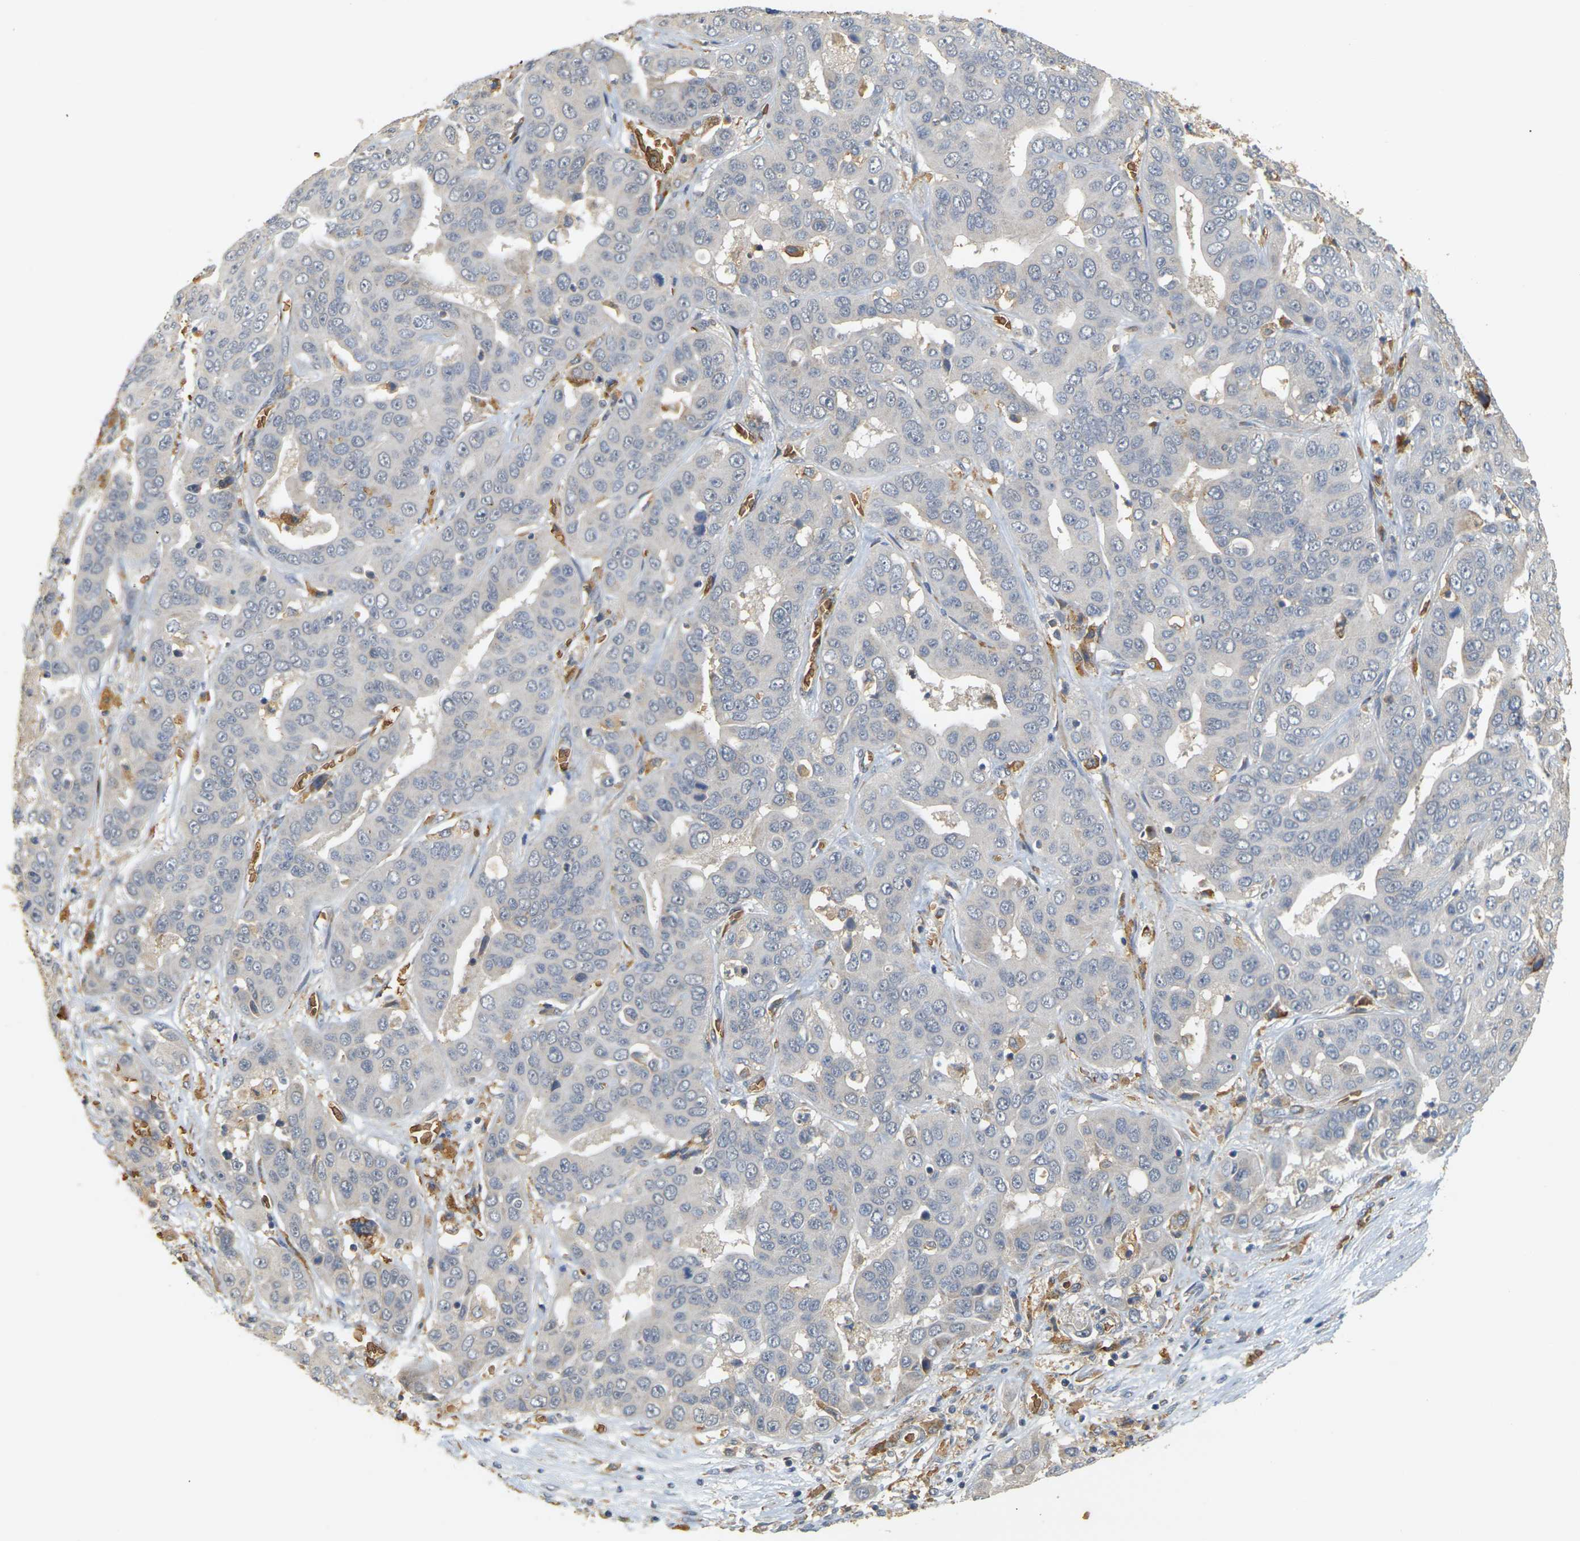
{"staining": {"intensity": "negative", "quantity": "none", "location": "none"}, "tissue": "liver cancer", "cell_type": "Tumor cells", "image_type": "cancer", "snomed": [{"axis": "morphology", "description": "Cholangiocarcinoma"}, {"axis": "topography", "description": "Liver"}], "caption": "The image exhibits no significant expression in tumor cells of cholangiocarcinoma (liver).", "gene": "MEGF9", "patient": {"sex": "female", "age": 52}}